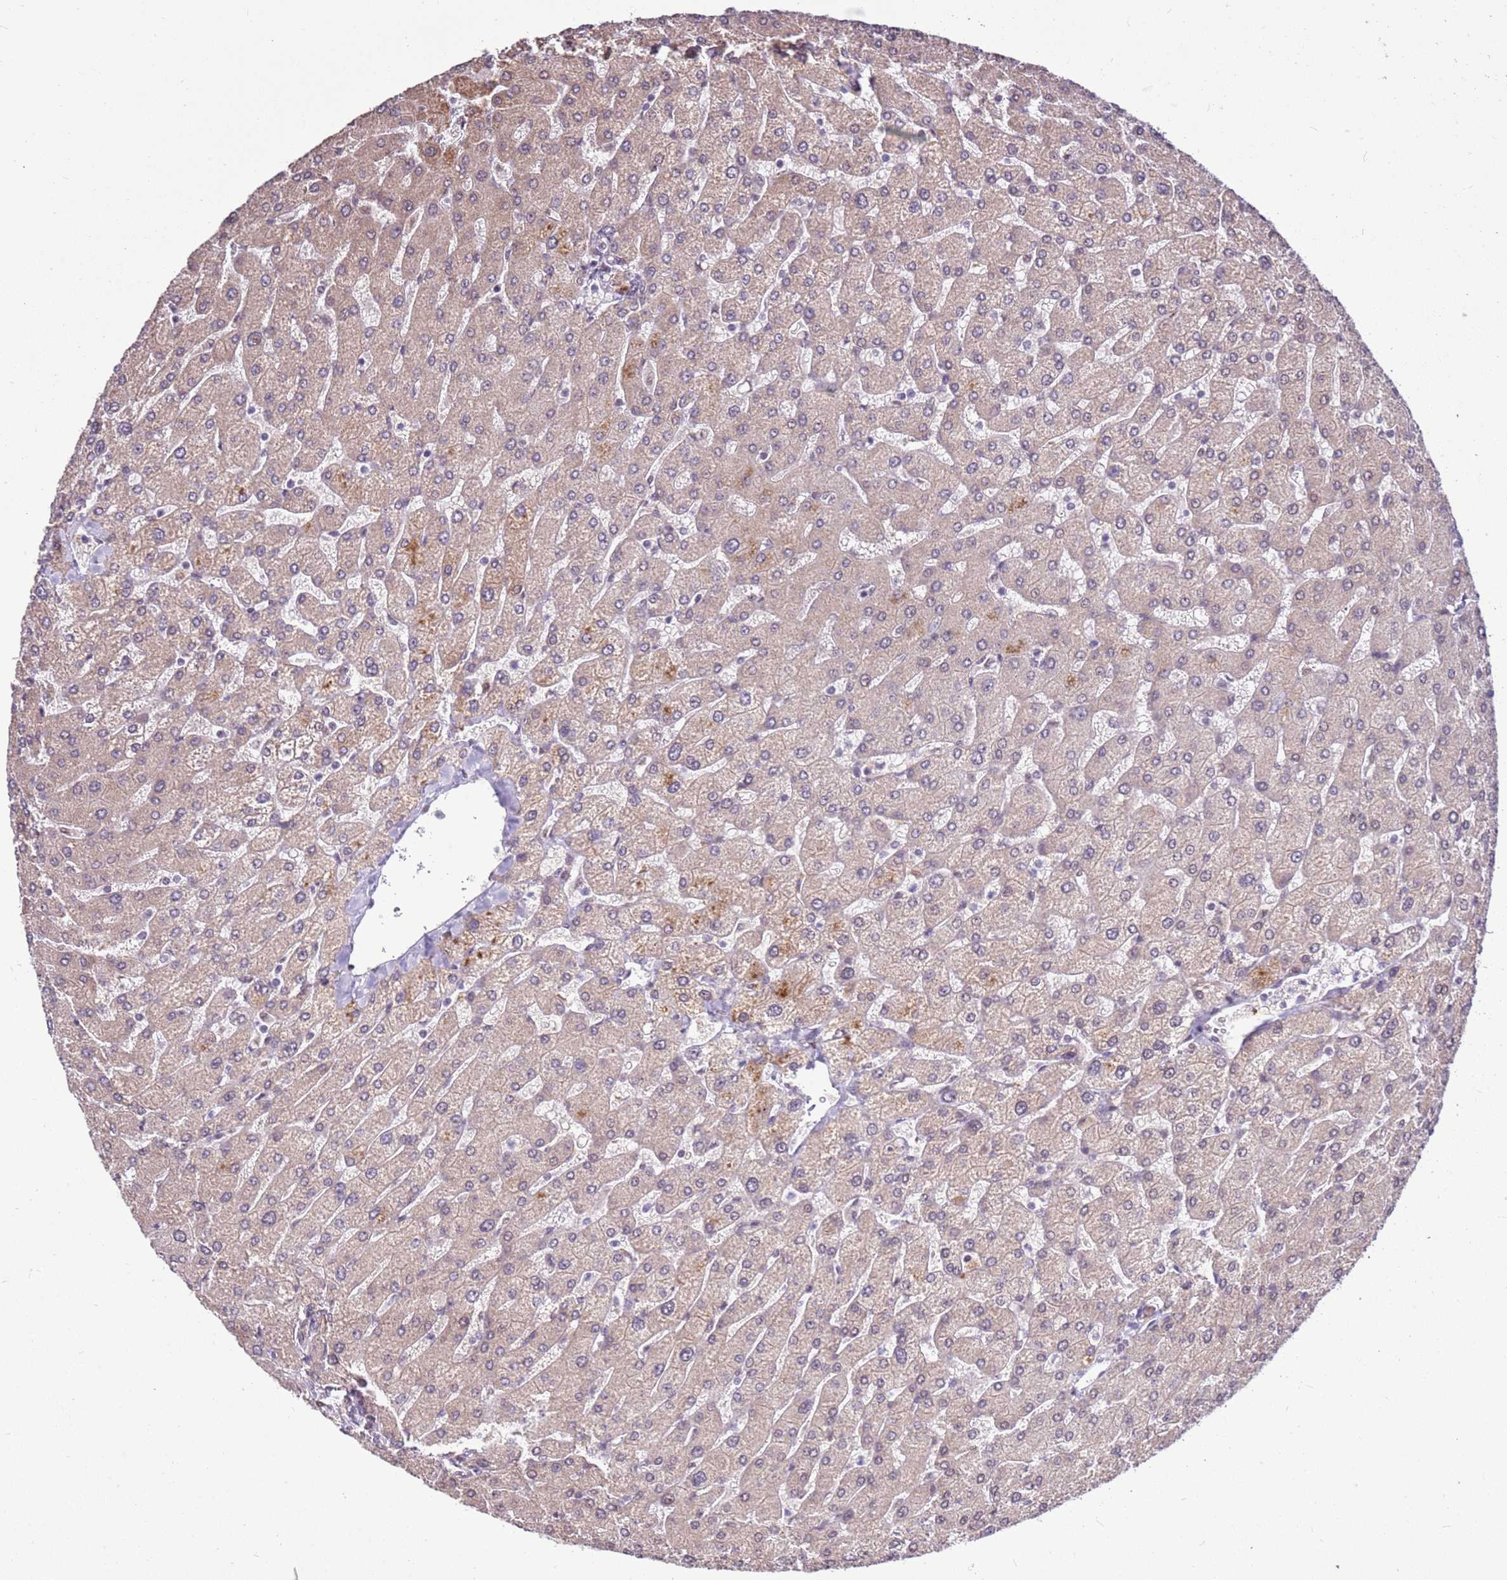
{"staining": {"intensity": "weak", "quantity": "25%-75%", "location": "nuclear"}, "tissue": "liver", "cell_type": "Cholangiocytes", "image_type": "normal", "snomed": [{"axis": "morphology", "description": "Normal tissue, NOS"}, {"axis": "topography", "description": "Liver"}], "caption": "Immunohistochemical staining of normal liver demonstrates weak nuclear protein expression in about 25%-75% of cholangiocytes.", "gene": "AKAP8L", "patient": {"sex": "male", "age": 55}}